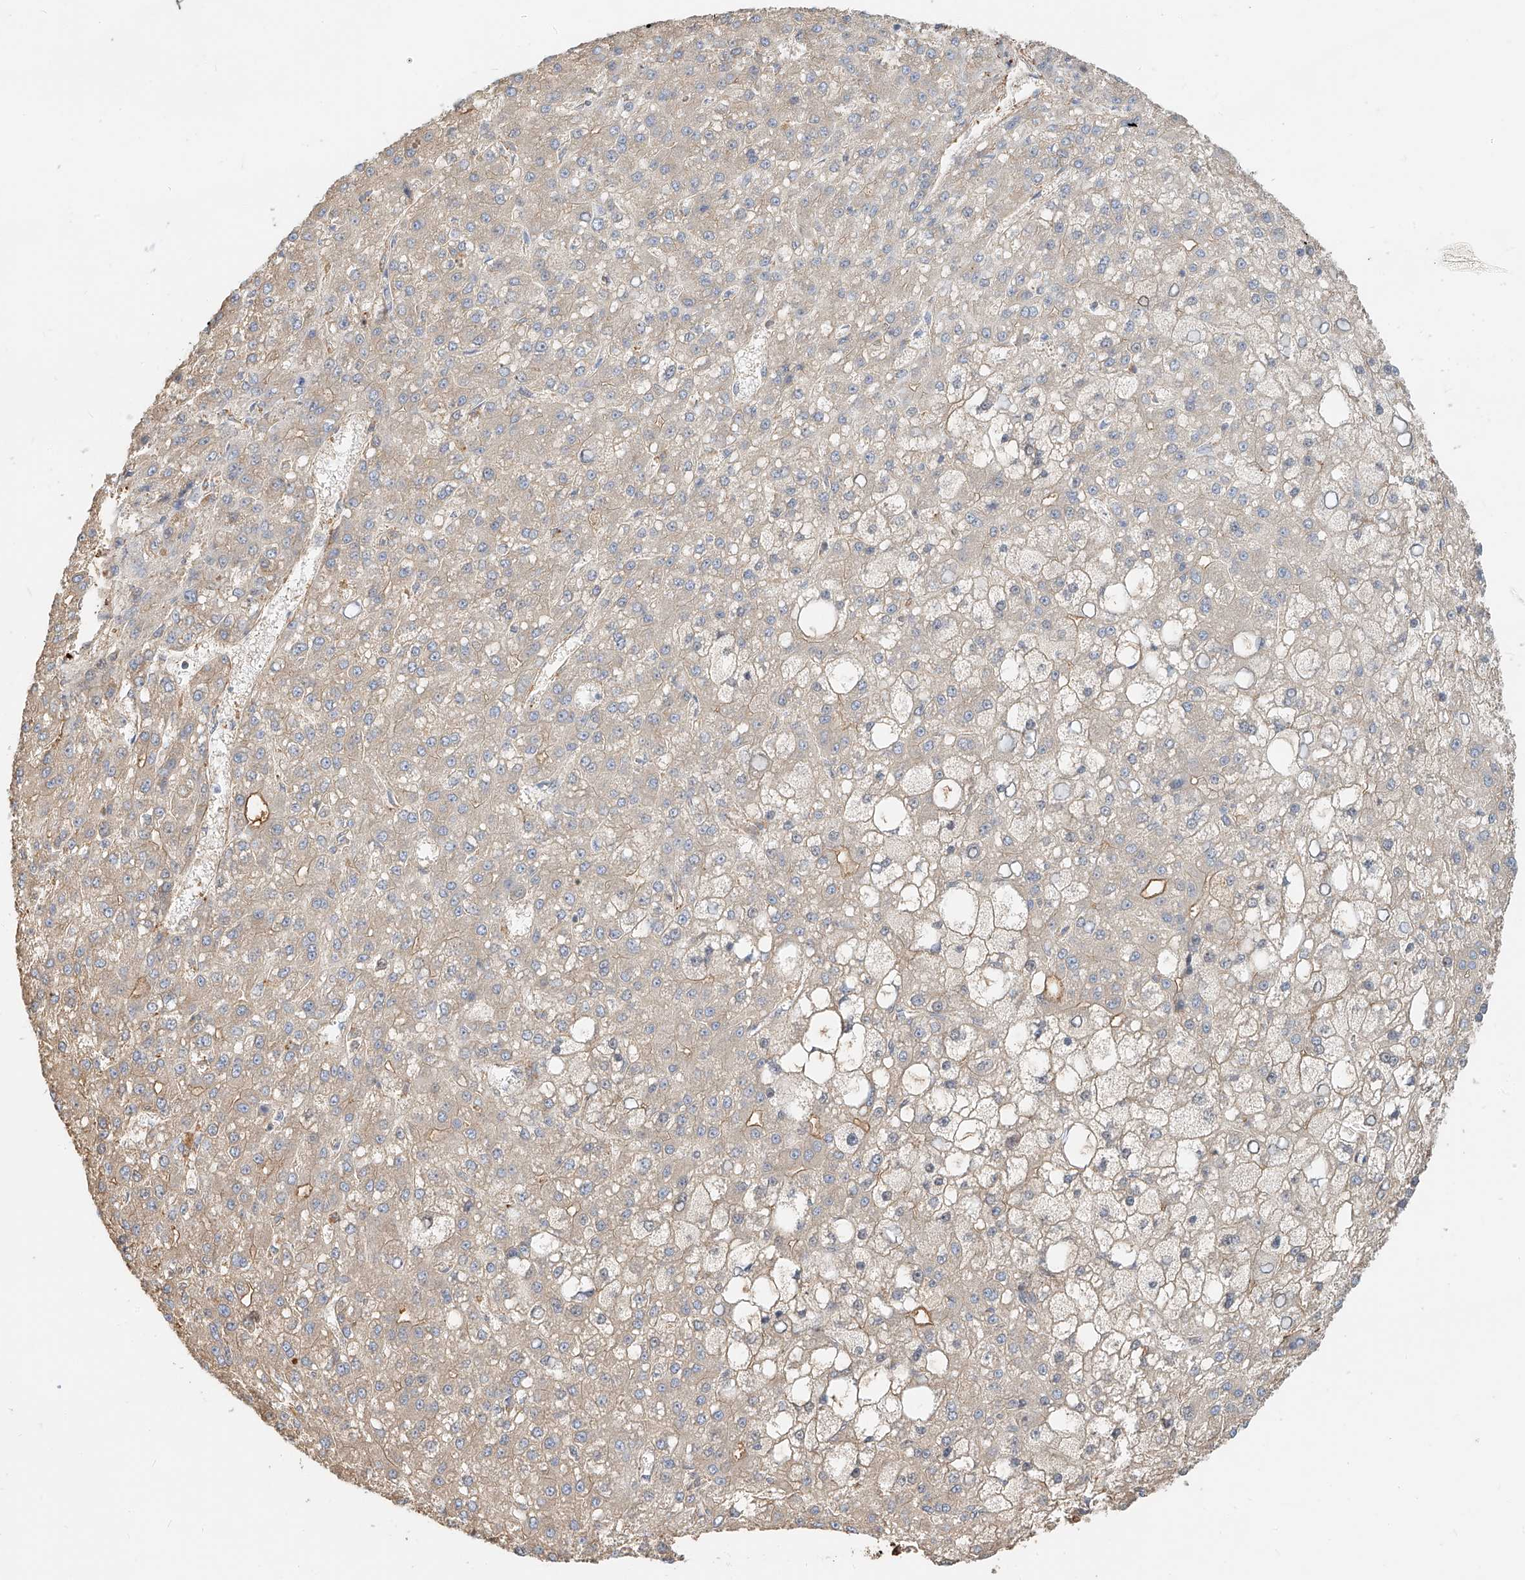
{"staining": {"intensity": "weak", "quantity": "<25%", "location": "cytoplasmic/membranous"}, "tissue": "liver cancer", "cell_type": "Tumor cells", "image_type": "cancer", "snomed": [{"axis": "morphology", "description": "Carcinoma, Hepatocellular, NOS"}, {"axis": "topography", "description": "Liver"}], "caption": "Immunohistochemistry histopathology image of neoplastic tissue: liver cancer stained with DAB (3,3'-diaminobenzidine) exhibits no significant protein positivity in tumor cells.", "gene": "ZFP30", "patient": {"sex": "male", "age": 67}}